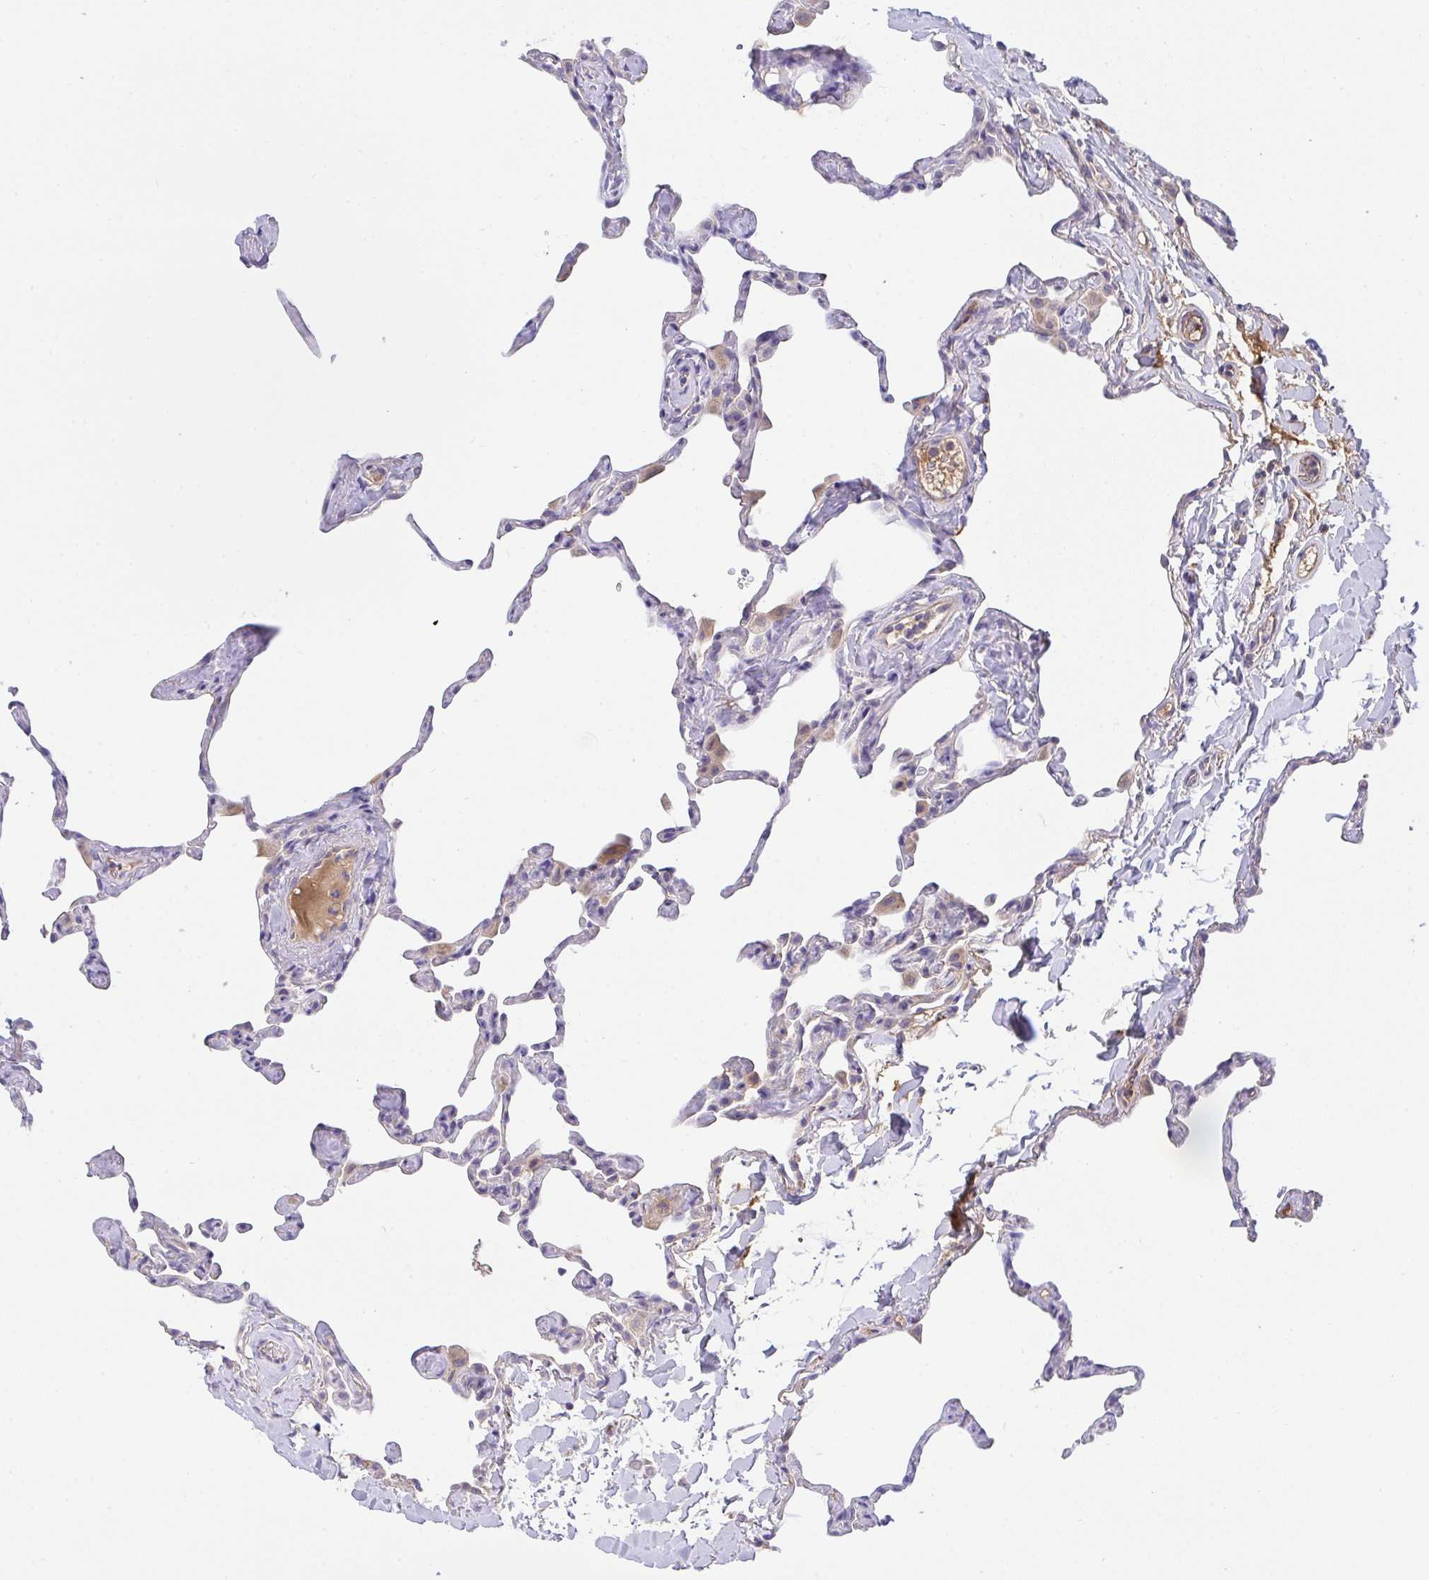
{"staining": {"intensity": "weak", "quantity": "<25%", "location": "cytoplasmic/membranous"}, "tissue": "lung", "cell_type": "Alveolar cells", "image_type": "normal", "snomed": [{"axis": "morphology", "description": "Normal tissue, NOS"}, {"axis": "topography", "description": "Lung"}], "caption": "A high-resolution photomicrograph shows immunohistochemistry (IHC) staining of benign lung, which exhibits no significant expression in alveolar cells. Nuclei are stained in blue.", "gene": "ZNF581", "patient": {"sex": "male", "age": 65}}